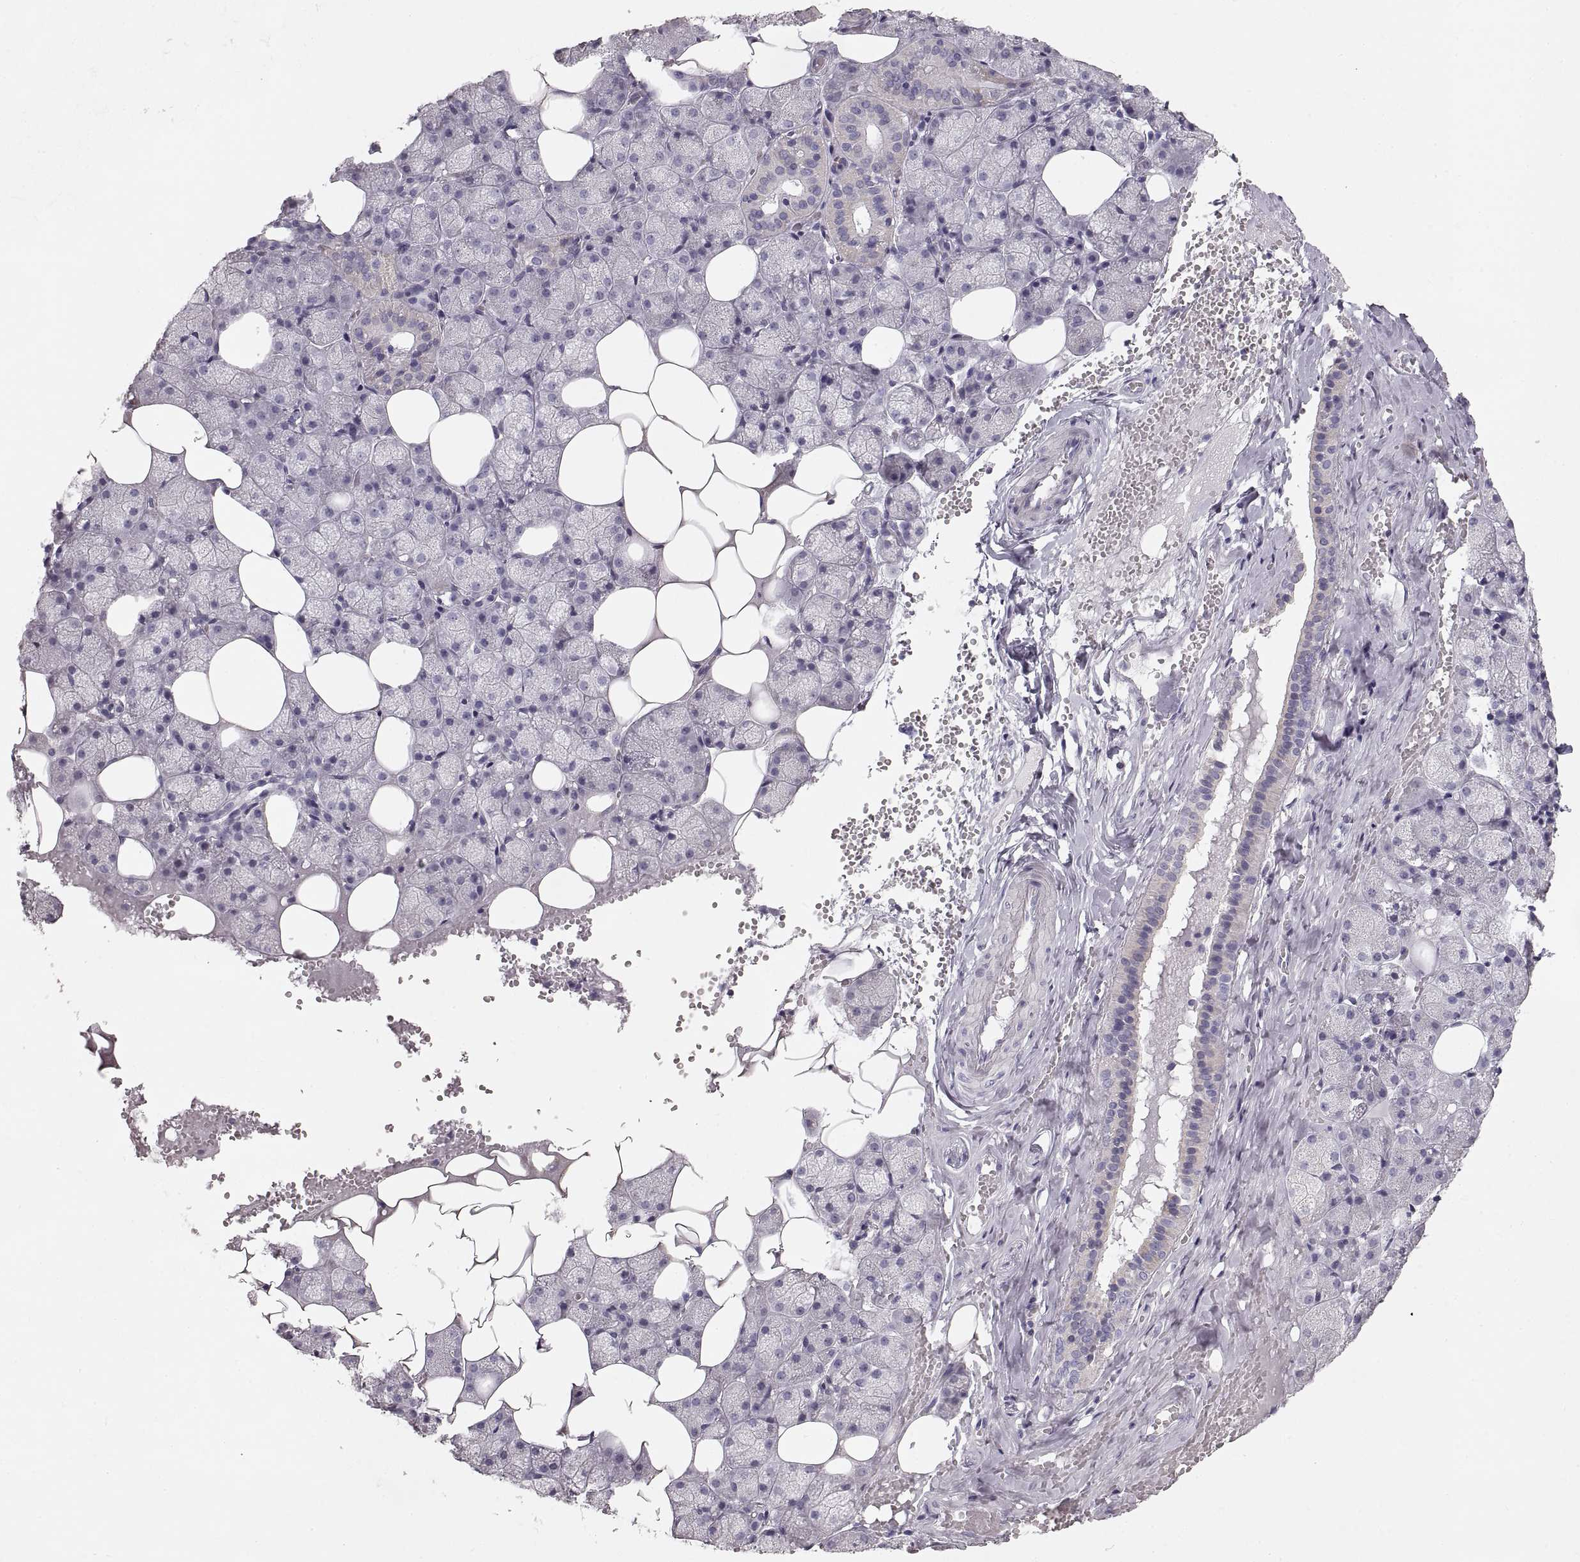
{"staining": {"intensity": "negative", "quantity": "none", "location": "none"}, "tissue": "salivary gland", "cell_type": "Glandular cells", "image_type": "normal", "snomed": [{"axis": "morphology", "description": "Normal tissue, NOS"}, {"axis": "topography", "description": "Salivary gland"}], "caption": "Histopathology image shows no protein positivity in glandular cells of normal salivary gland. Brightfield microscopy of immunohistochemistry (IHC) stained with DAB (brown) and hematoxylin (blue), captured at high magnification.", "gene": "ZP3", "patient": {"sex": "male", "age": 38}}